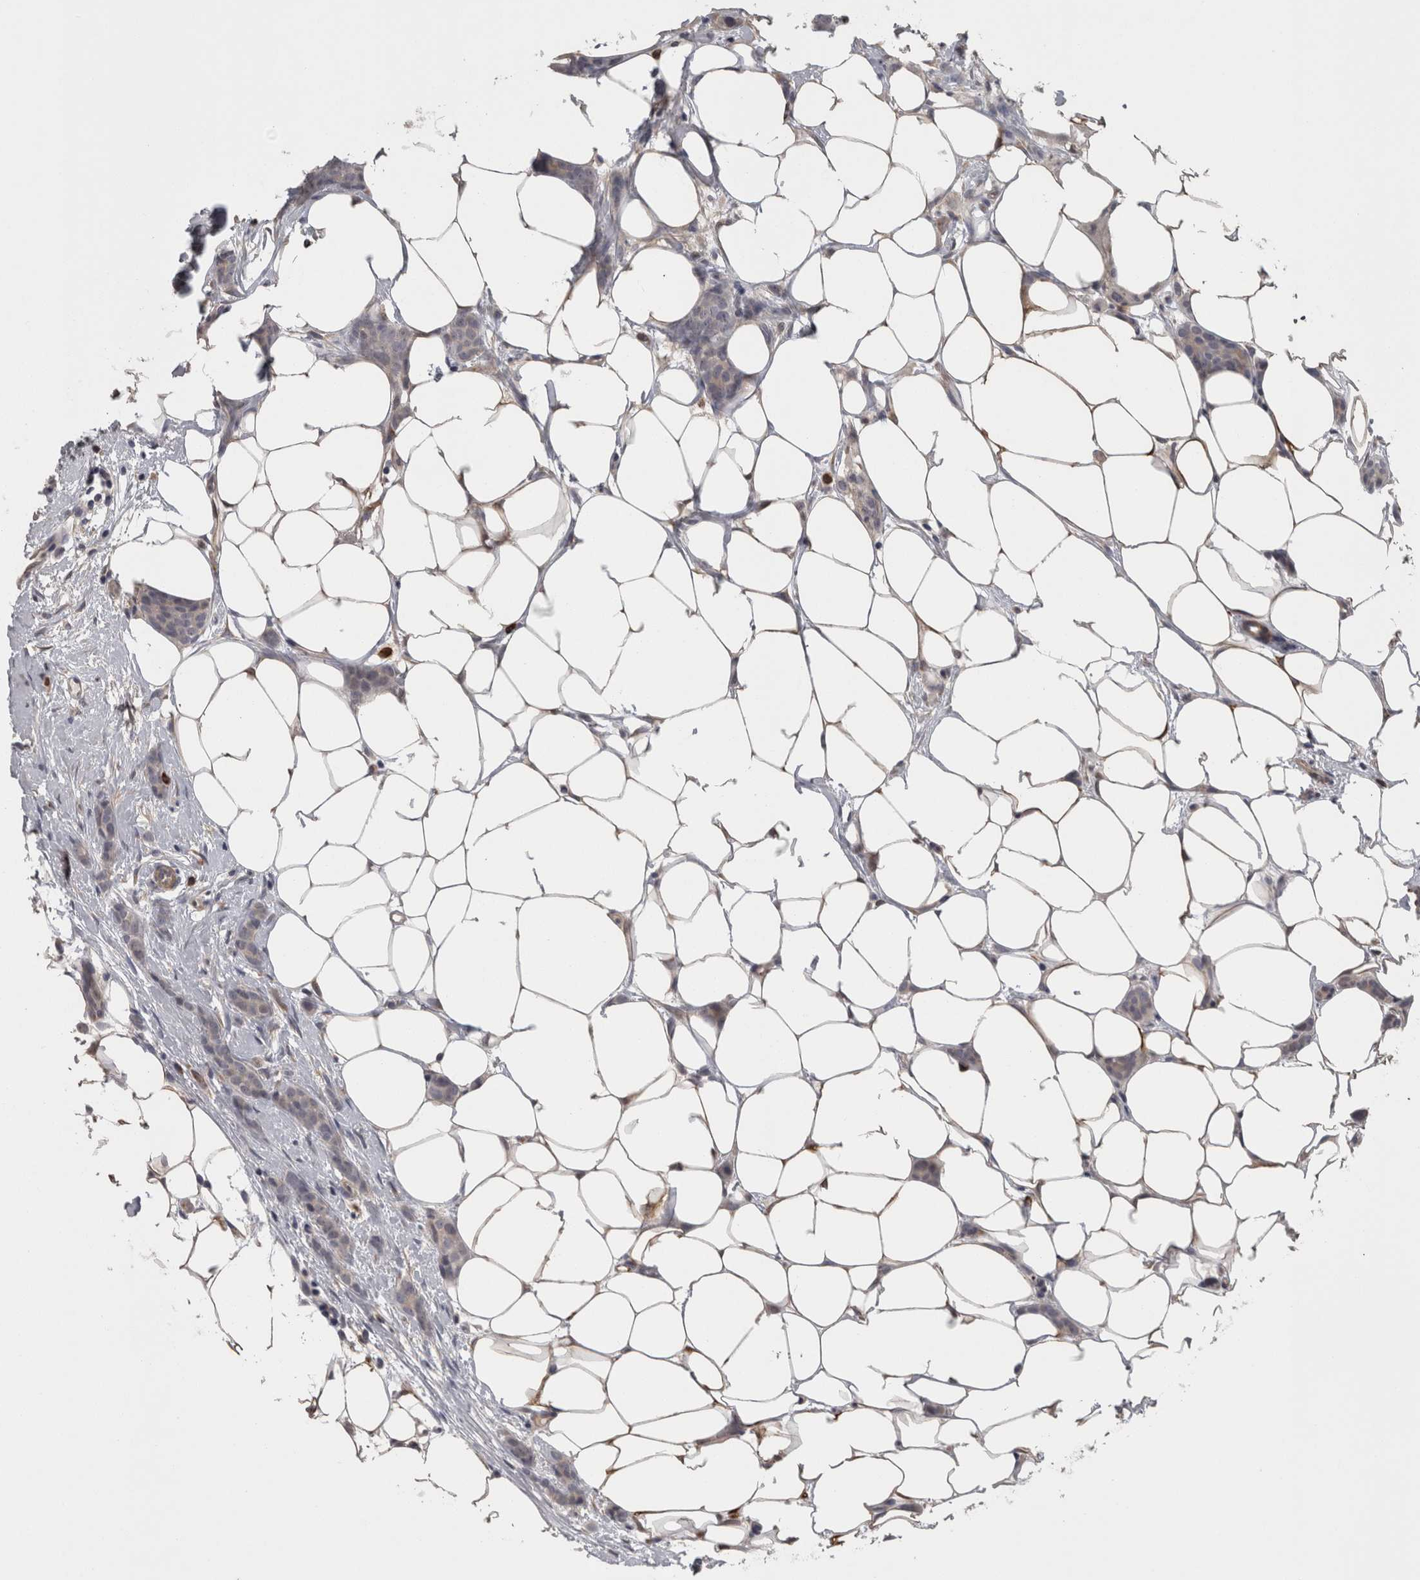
{"staining": {"intensity": "negative", "quantity": "none", "location": "none"}, "tissue": "breast cancer", "cell_type": "Tumor cells", "image_type": "cancer", "snomed": [{"axis": "morphology", "description": "Lobular carcinoma"}, {"axis": "topography", "description": "Skin"}, {"axis": "topography", "description": "Breast"}], "caption": "Immunohistochemistry (IHC) photomicrograph of human lobular carcinoma (breast) stained for a protein (brown), which shows no expression in tumor cells.", "gene": "RMDN1", "patient": {"sex": "female", "age": 46}}